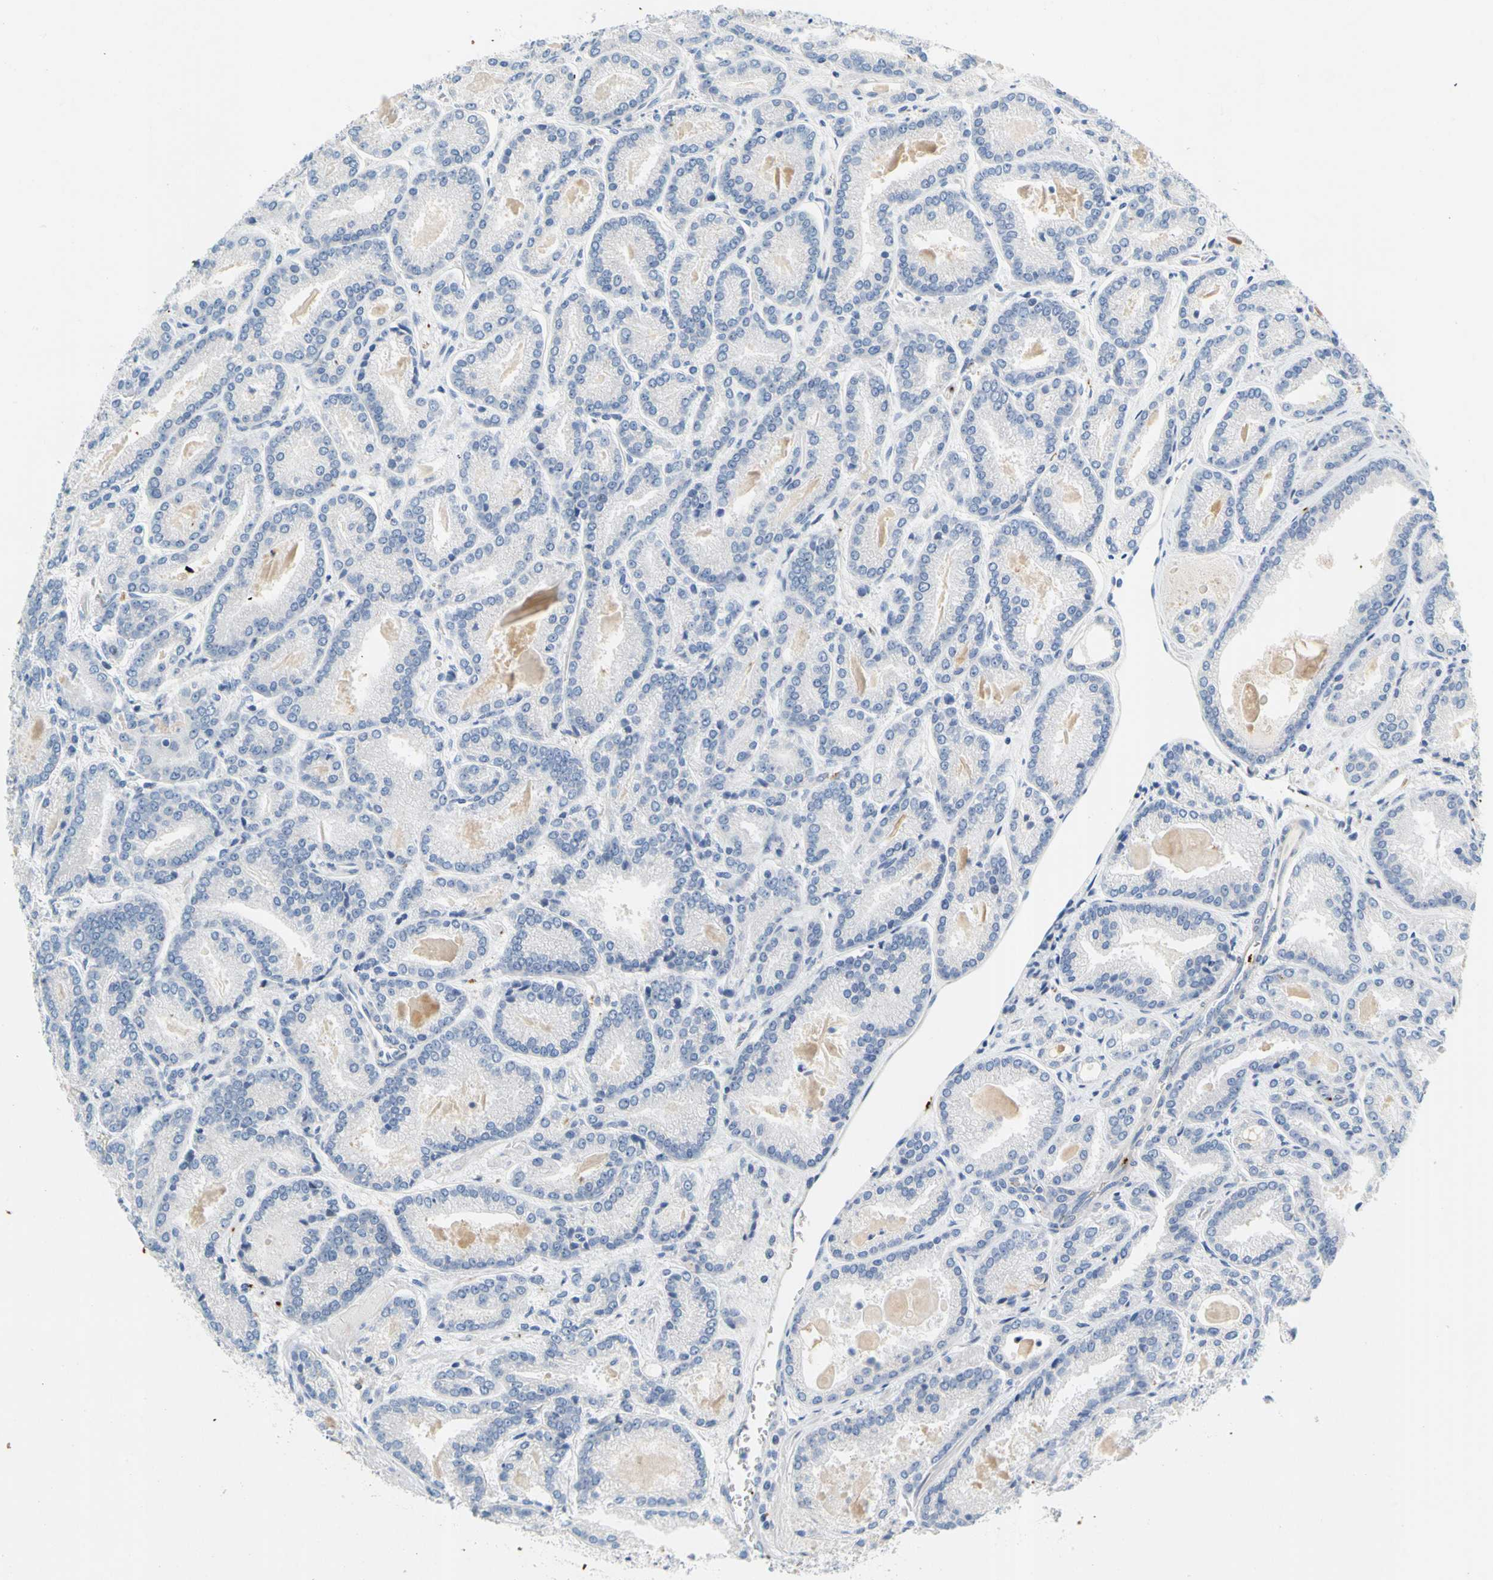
{"staining": {"intensity": "negative", "quantity": "none", "location": "none"}, "tissue": "prostate cancer", "cell_type": "Tumor cells", "image_type": "cancer", "snomed": [{"axis": "morphology", "description": "Adenocarcinoma, Low grade"}, {"axis": "topography", "description": "Prostate"}], "caption": "Prostate cancer was stained to show a protein in brown. There is no significant expression in tumor cells.", "gene": "PPBP", "patient": {"sex": "male", "age": 59}}